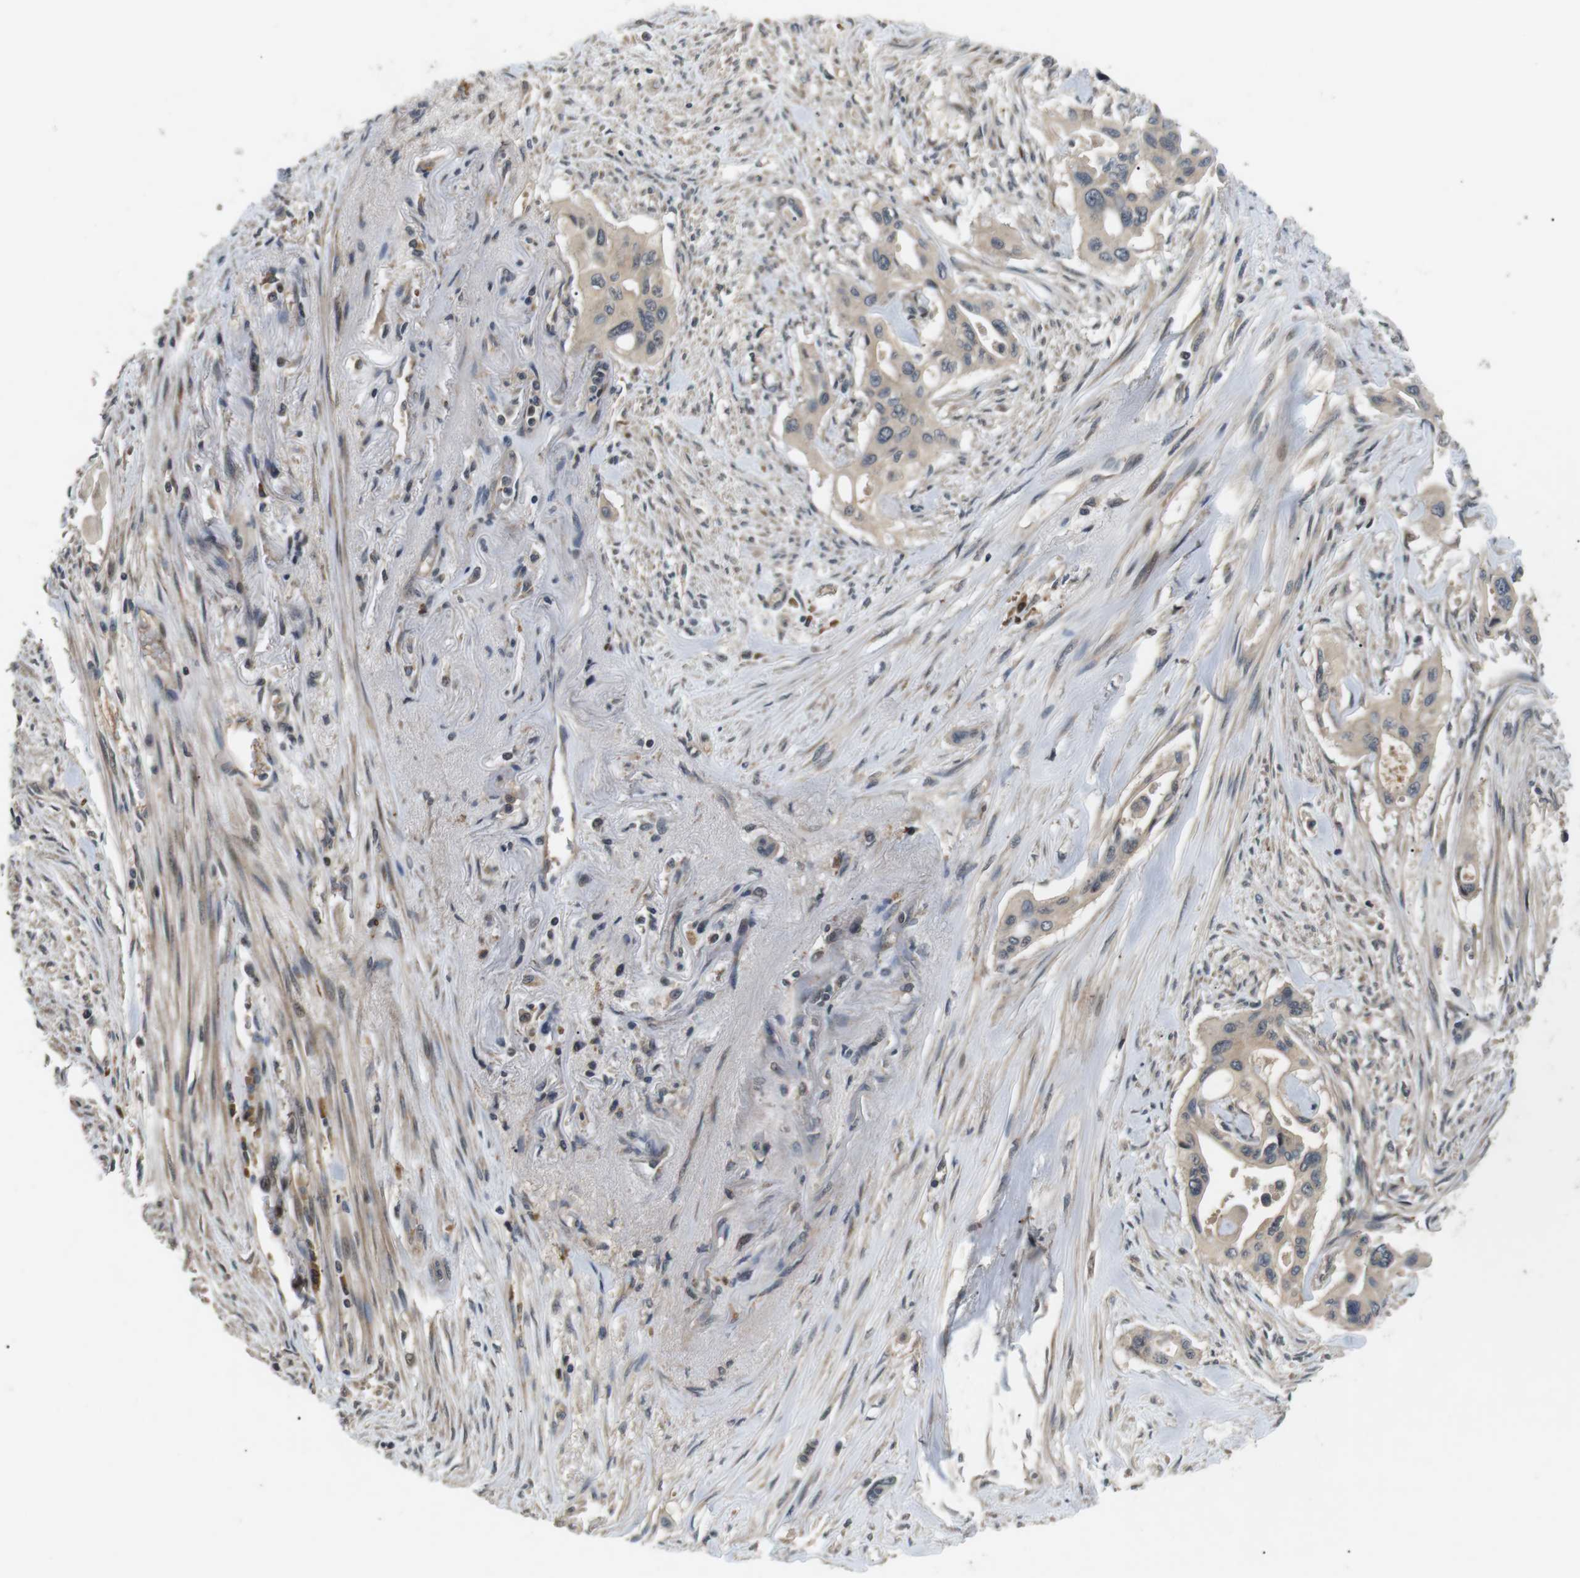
{"staining": {"intensity": "weak", "quantity": ">75%", "location": "cytoplasmic/membranous"}, "tissue": "pancreatic cancer", "cell_type": "Tumor cells", "image_type": "cancer", "snomed": [{"axis": "morphology", "description": "Adenocarcinoma, NOS"}, {"axis": "topography", "description": "Pancreas"}], "caption": "Protein staining demonstrates weak cytoplasmic/membranous expression in about >75% of tumor cells in pancreatic adenocarcinoma.", "gene": "HSPA13", "patient": {"sex": "male", "age": 77}}